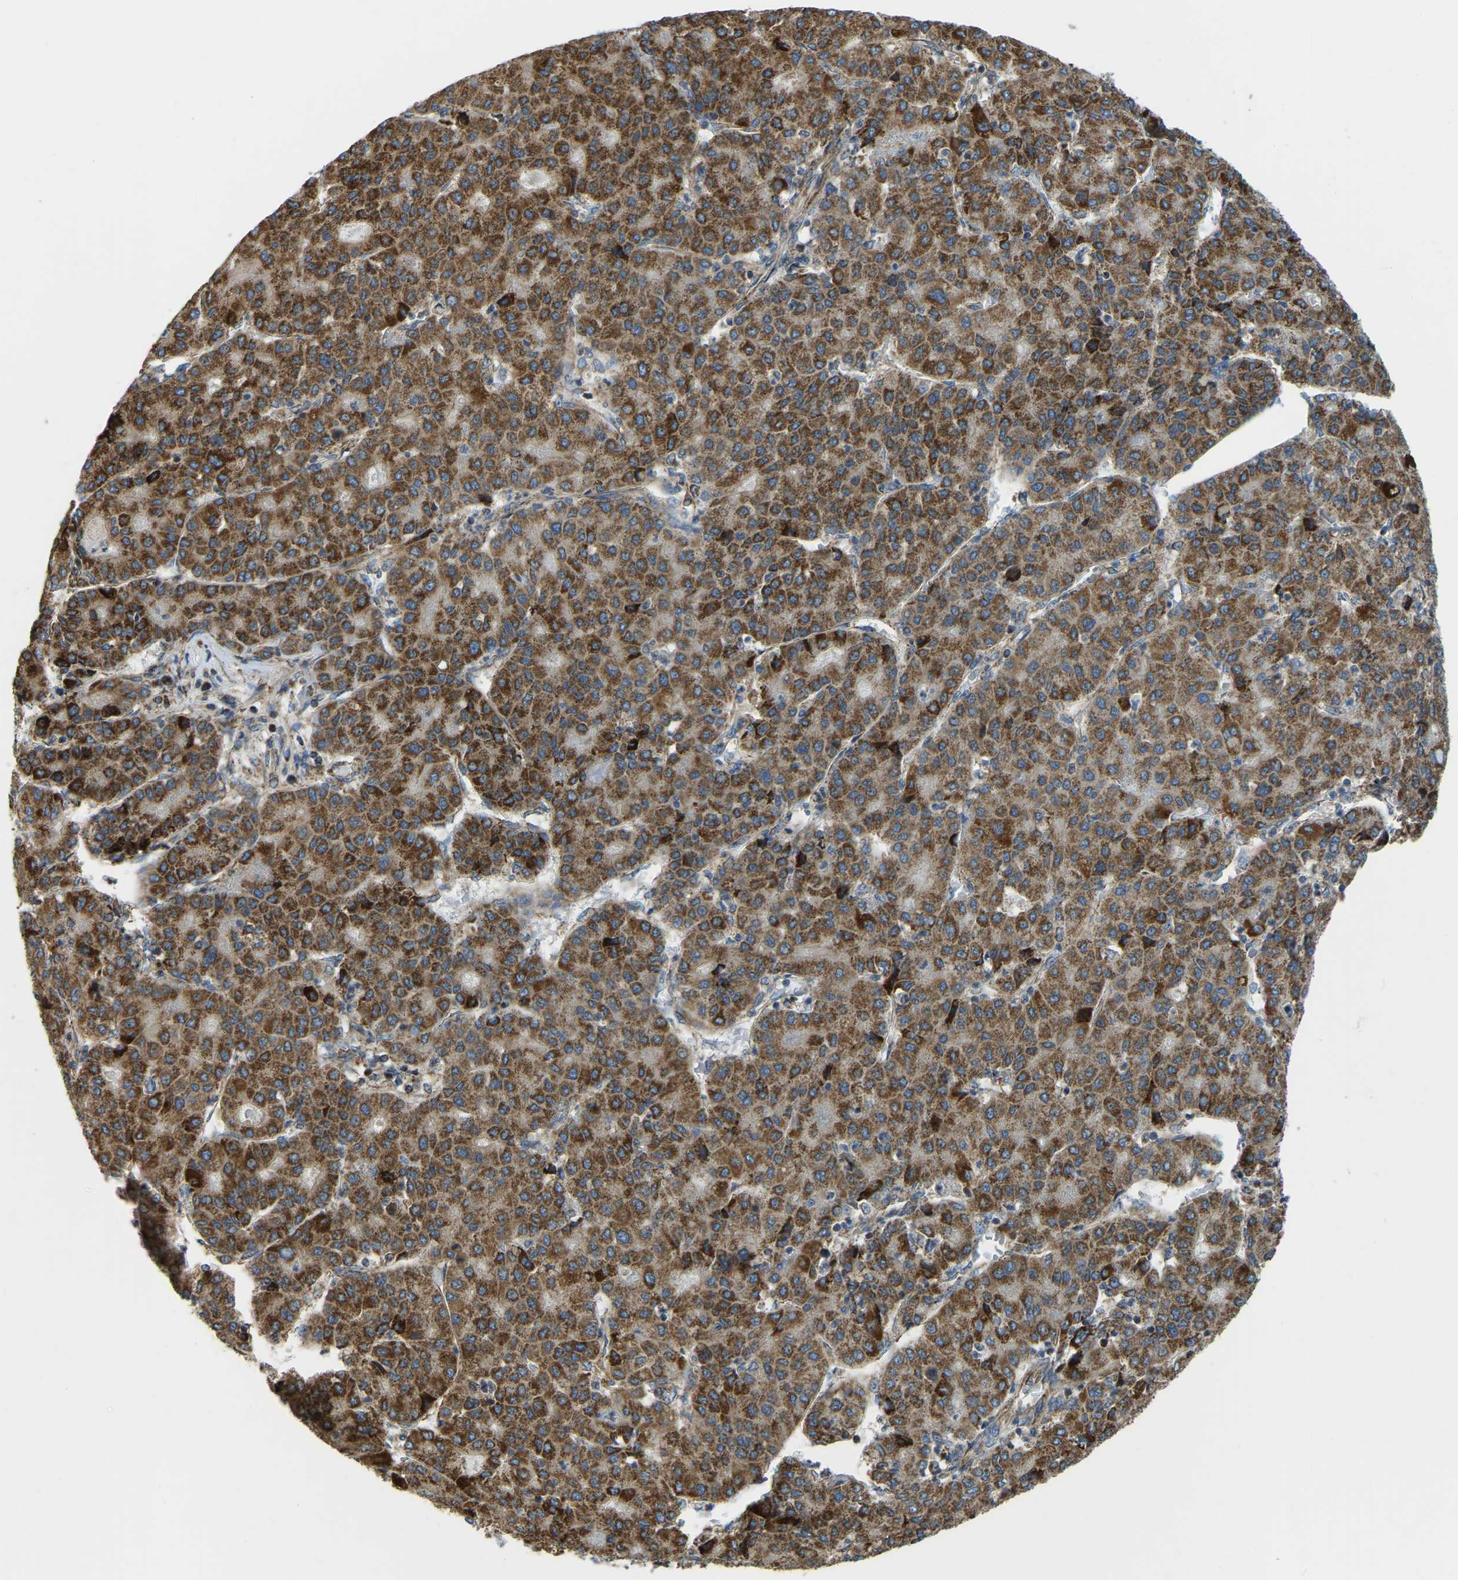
{"staining": {"intensity": "strong", "quantity": ">75%", "location": "cytoplasmic/membranous"}, "tissue": "liver cancer", "cell_type": "Tumor cells", "image_type": "cancer", "snomed": [{"axis": "morphology", "description": "Carcinoma, Hepatocellular, NOS"}, {"axis": "topography", "description": "Liver"}], "caption": "Liver cancer (hepatocellular carcinoma) stained with DAB immunohistochemistry displays high levels of strong cytoplasmic/membranous positivity in about >75% of tumor cells. The staining is performed using DAB (3,3'-diaminobenzidine) brown chromogen to label protein expression. The nuclei are counter-stained blue using hematoxylin.", "gene": "PSMD7", "patient": {"sex": "male", "age": 65}}